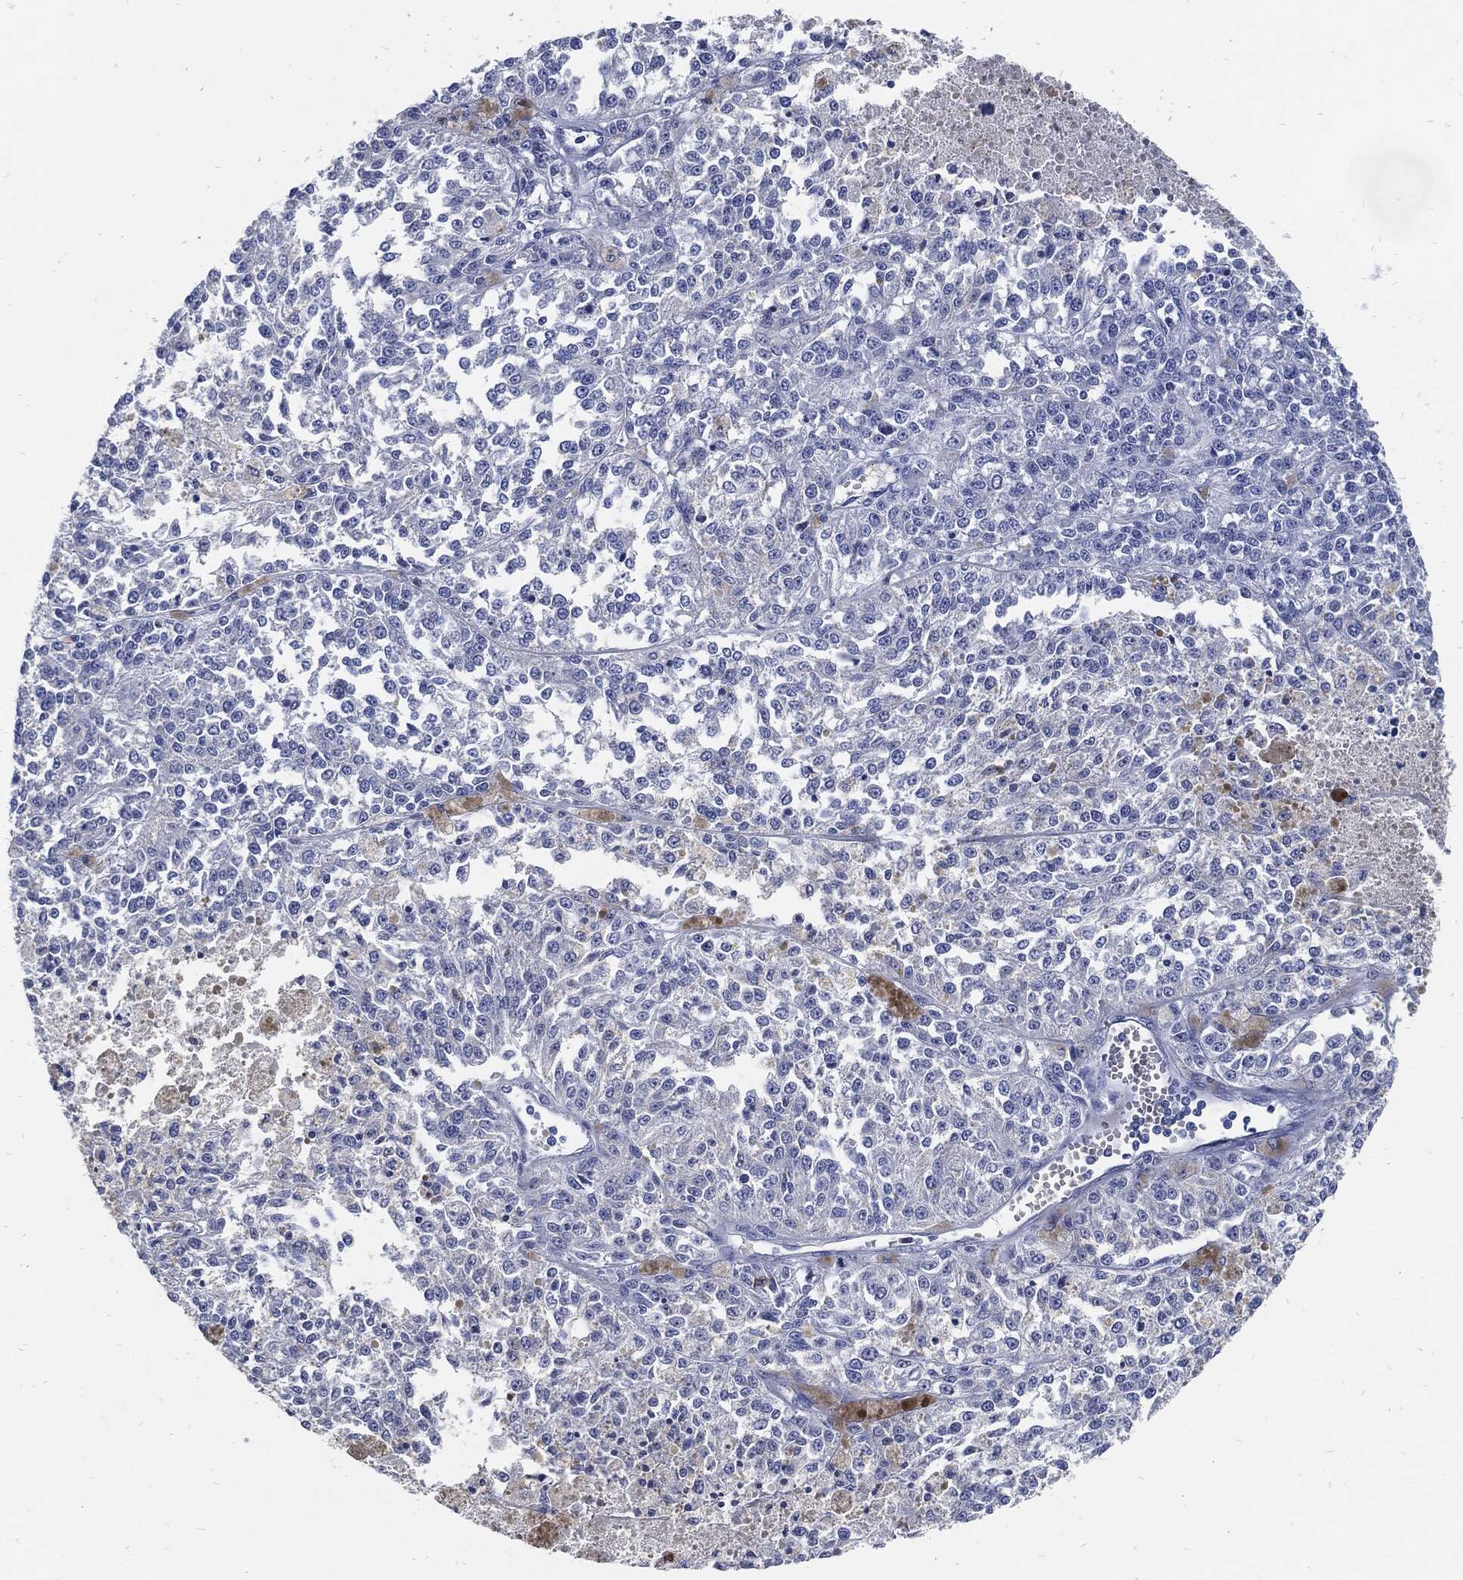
{"staining": {"intensity": "negative", "quantity": "none", "location": "none"}, "tissue": "melanoma", "cell_type": "Tumor cells", "image_type": "cancer", "snomed": [{"axis": "morphology", "description": "Malignant melanoma, Metastatic site"}, {"axis": "topography", "description": "Lymph node"}], "caption": "Immunohistochemistry of melanoma reveals no staining in tumor cells.", "gene": "FABP4", "patient": {"sex": "female", "age": 64}}